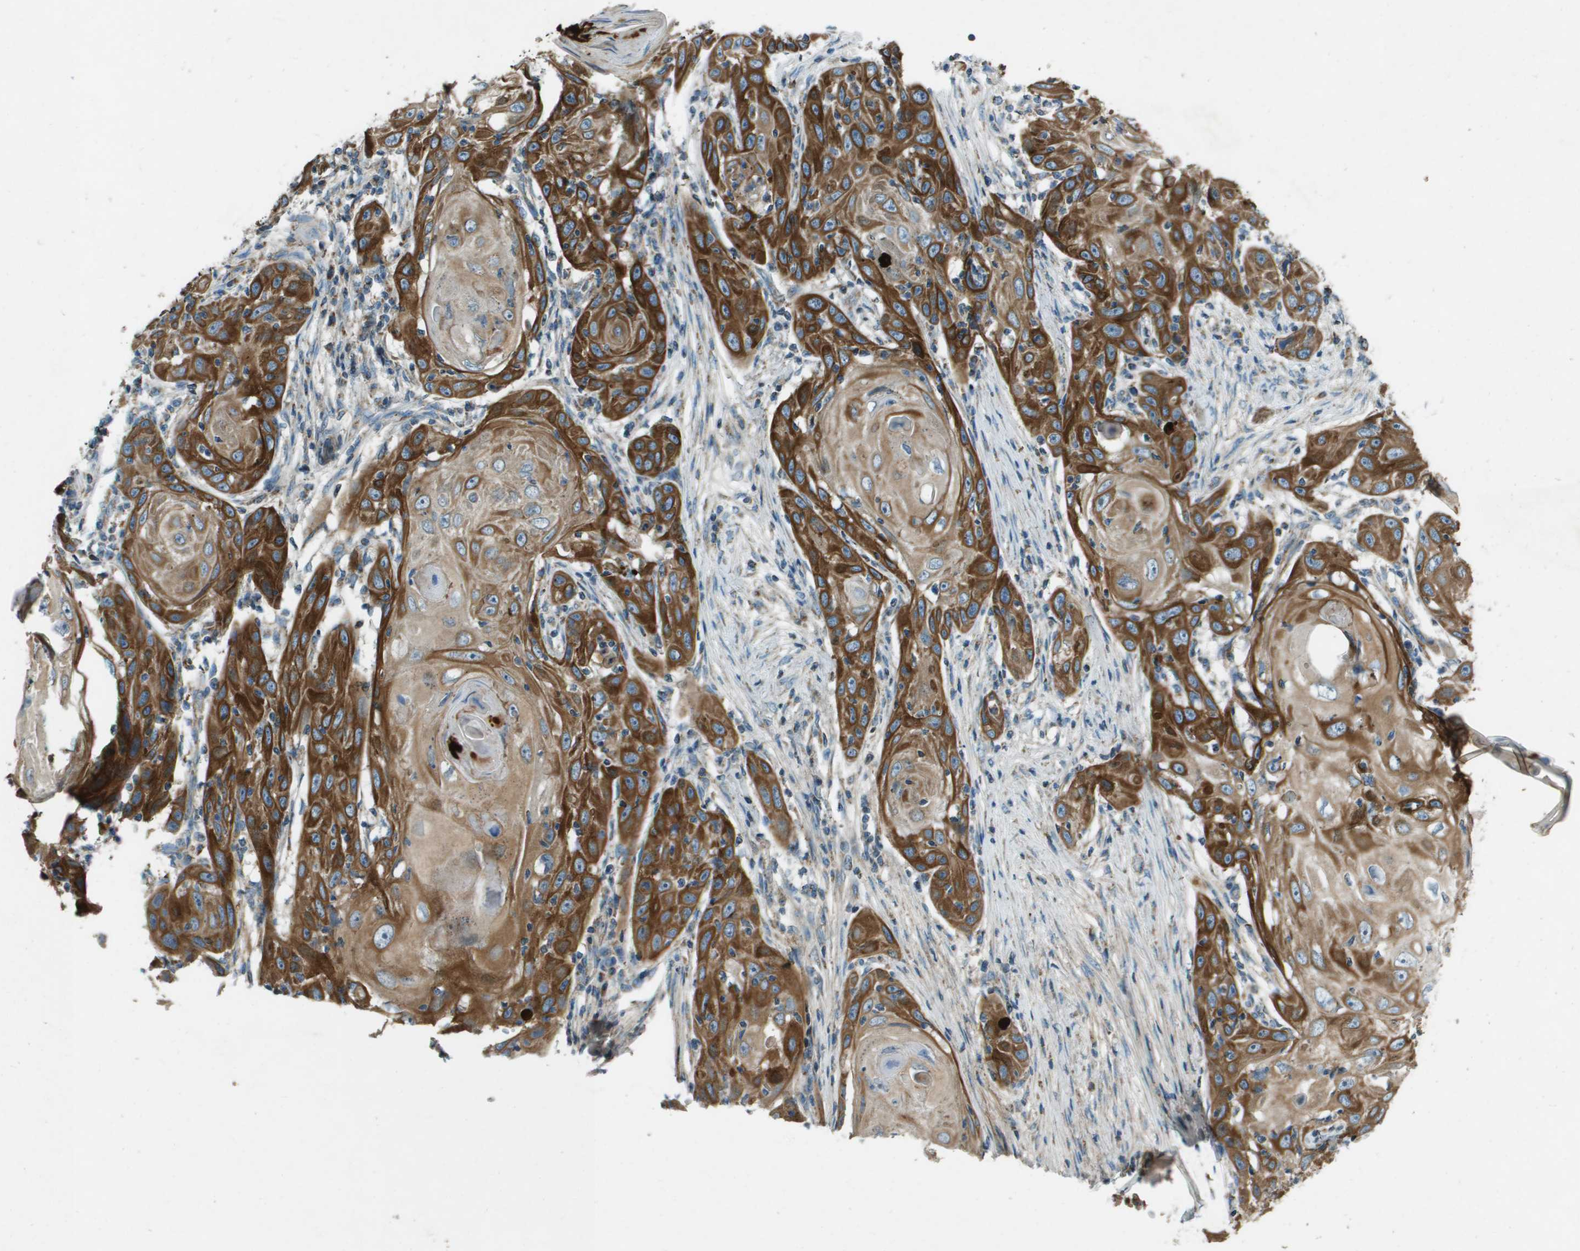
{"staining": {"intensity": "strong", "quantity": ">75%", "location": "cytoplasmic/membranous"}, "tissue": "skin cancer", "cell_type": "Tumor cells", "image_type": "cancer", "snomed": [{"axis": "morphology", "description": "Squamous cell carcinoma, NOS"}, {"axis": "topography", "description": "Skin"}], "caption": "Approximately >75% of tumor cells in skin squamous cell carcinoma reveal strong cytoplasmic/membranous protein positivity as visualized by brown immunohistochemical staining.", "gene": "MIGA1", "patient": {"sex": "female", "age": 88}}